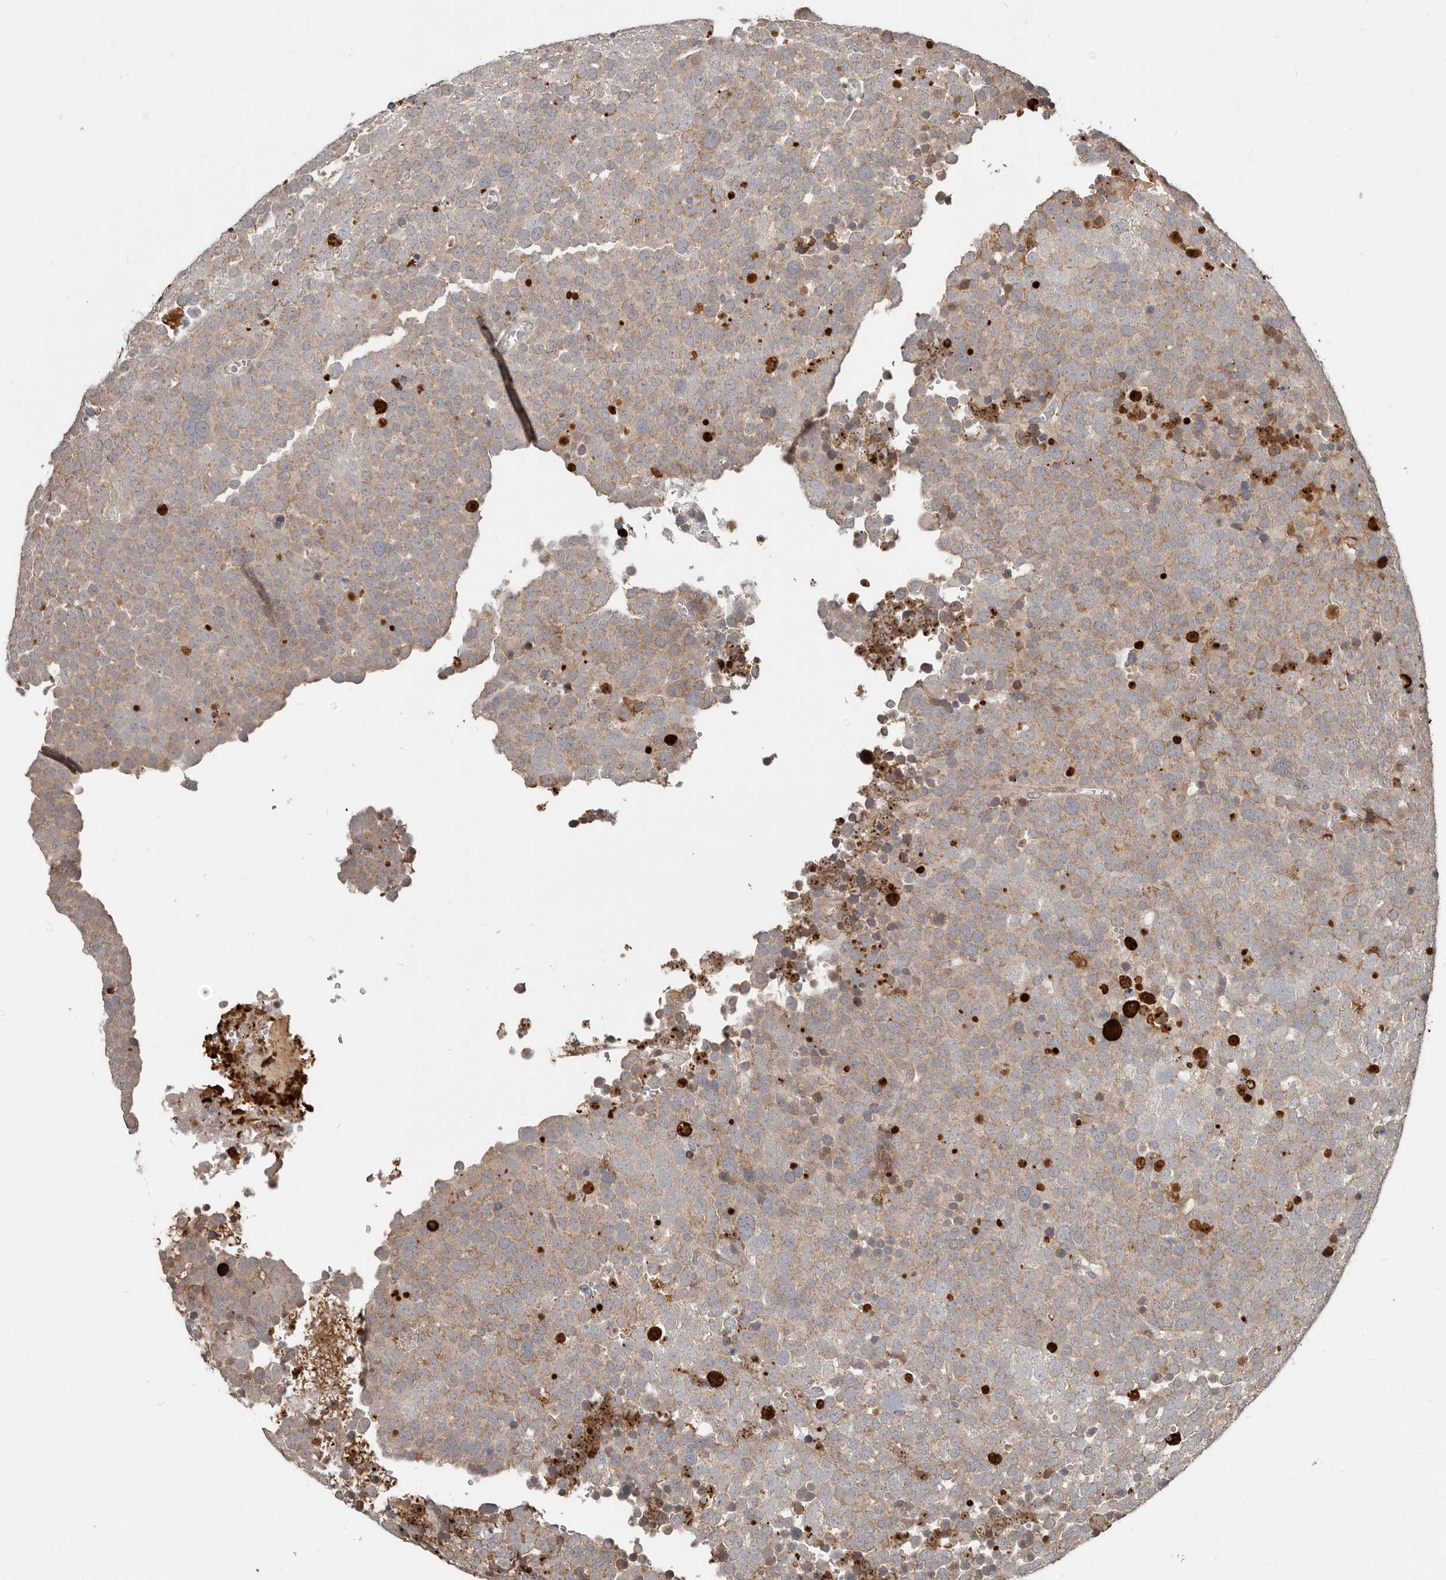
{"staining": {"intensity": "weak", "quantity": "25%-75%", "location": "cytoplasmic/membranous"}, "tissue": "testis cancer", "cell_type": "Tumor cells", "image_type": "cancer", "snomed": [{"axis": "morphology", "description": "Seminoma, NOS"}, {"axis": "topography", "description": "Testis"}], "caption": "Protein staining demonstrates weak cytoplasmic/membranous expression in approximately 25%-75% of tumor cells in testis cancer (seminoma).", "gene": "APOL6", "patient": {"sex": "male", "age": 71}}